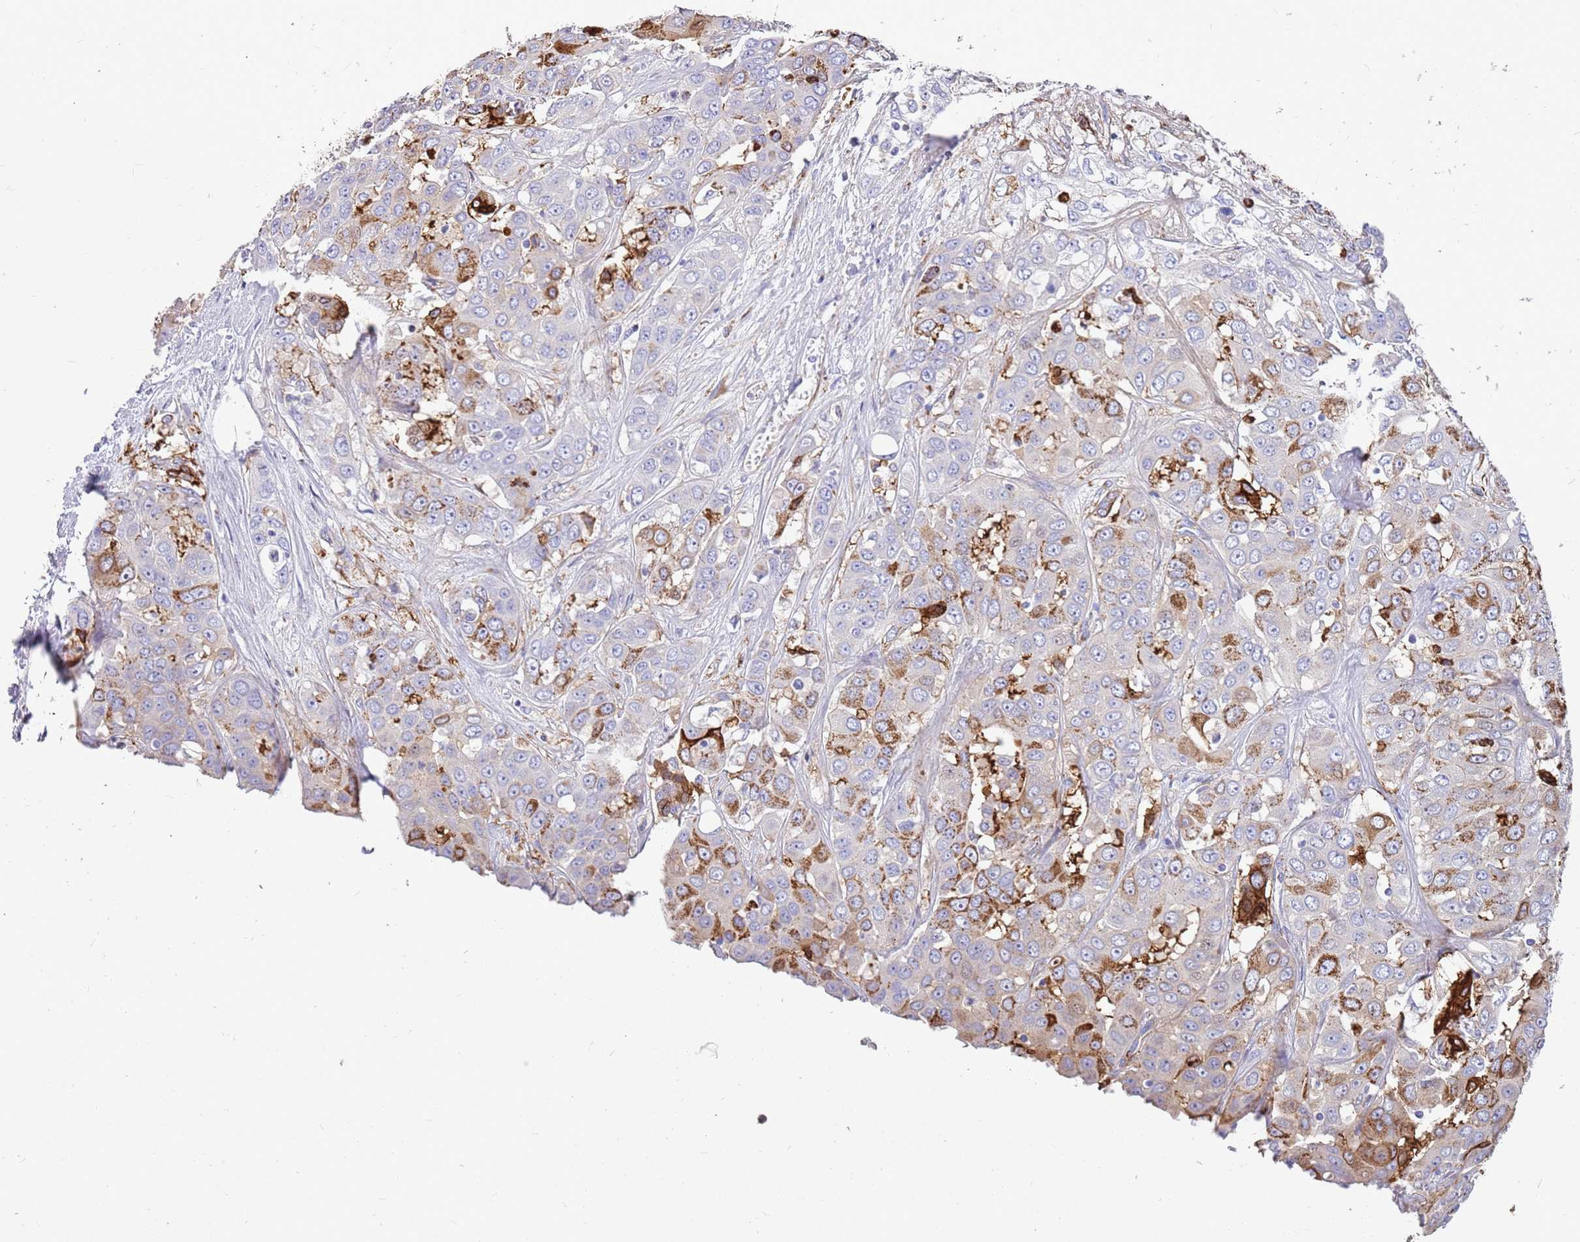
{"staining": {"intensity": "moderate", "quantity": "25%-75%", "location": "cytoplasmic/membranous"}, "tissue": "liver cancer", "cell_type": "Tumor cells", "image_type": "cancer", "snomed": [{"axis": "morphology", "description": "Cholangiocarcinoma"}, {"axis": "topography", "description": "Liver"}], "caption": "Approximately 25%-75% of tumor cells in liver cancer (cholangiocarcinoma) show moderate cytoplasmic/membranous protein staining as visualized by brown immunohistochemical staining.", "gene": "ZDHHC1", "patient": {"sex": "female", "age": 52}}